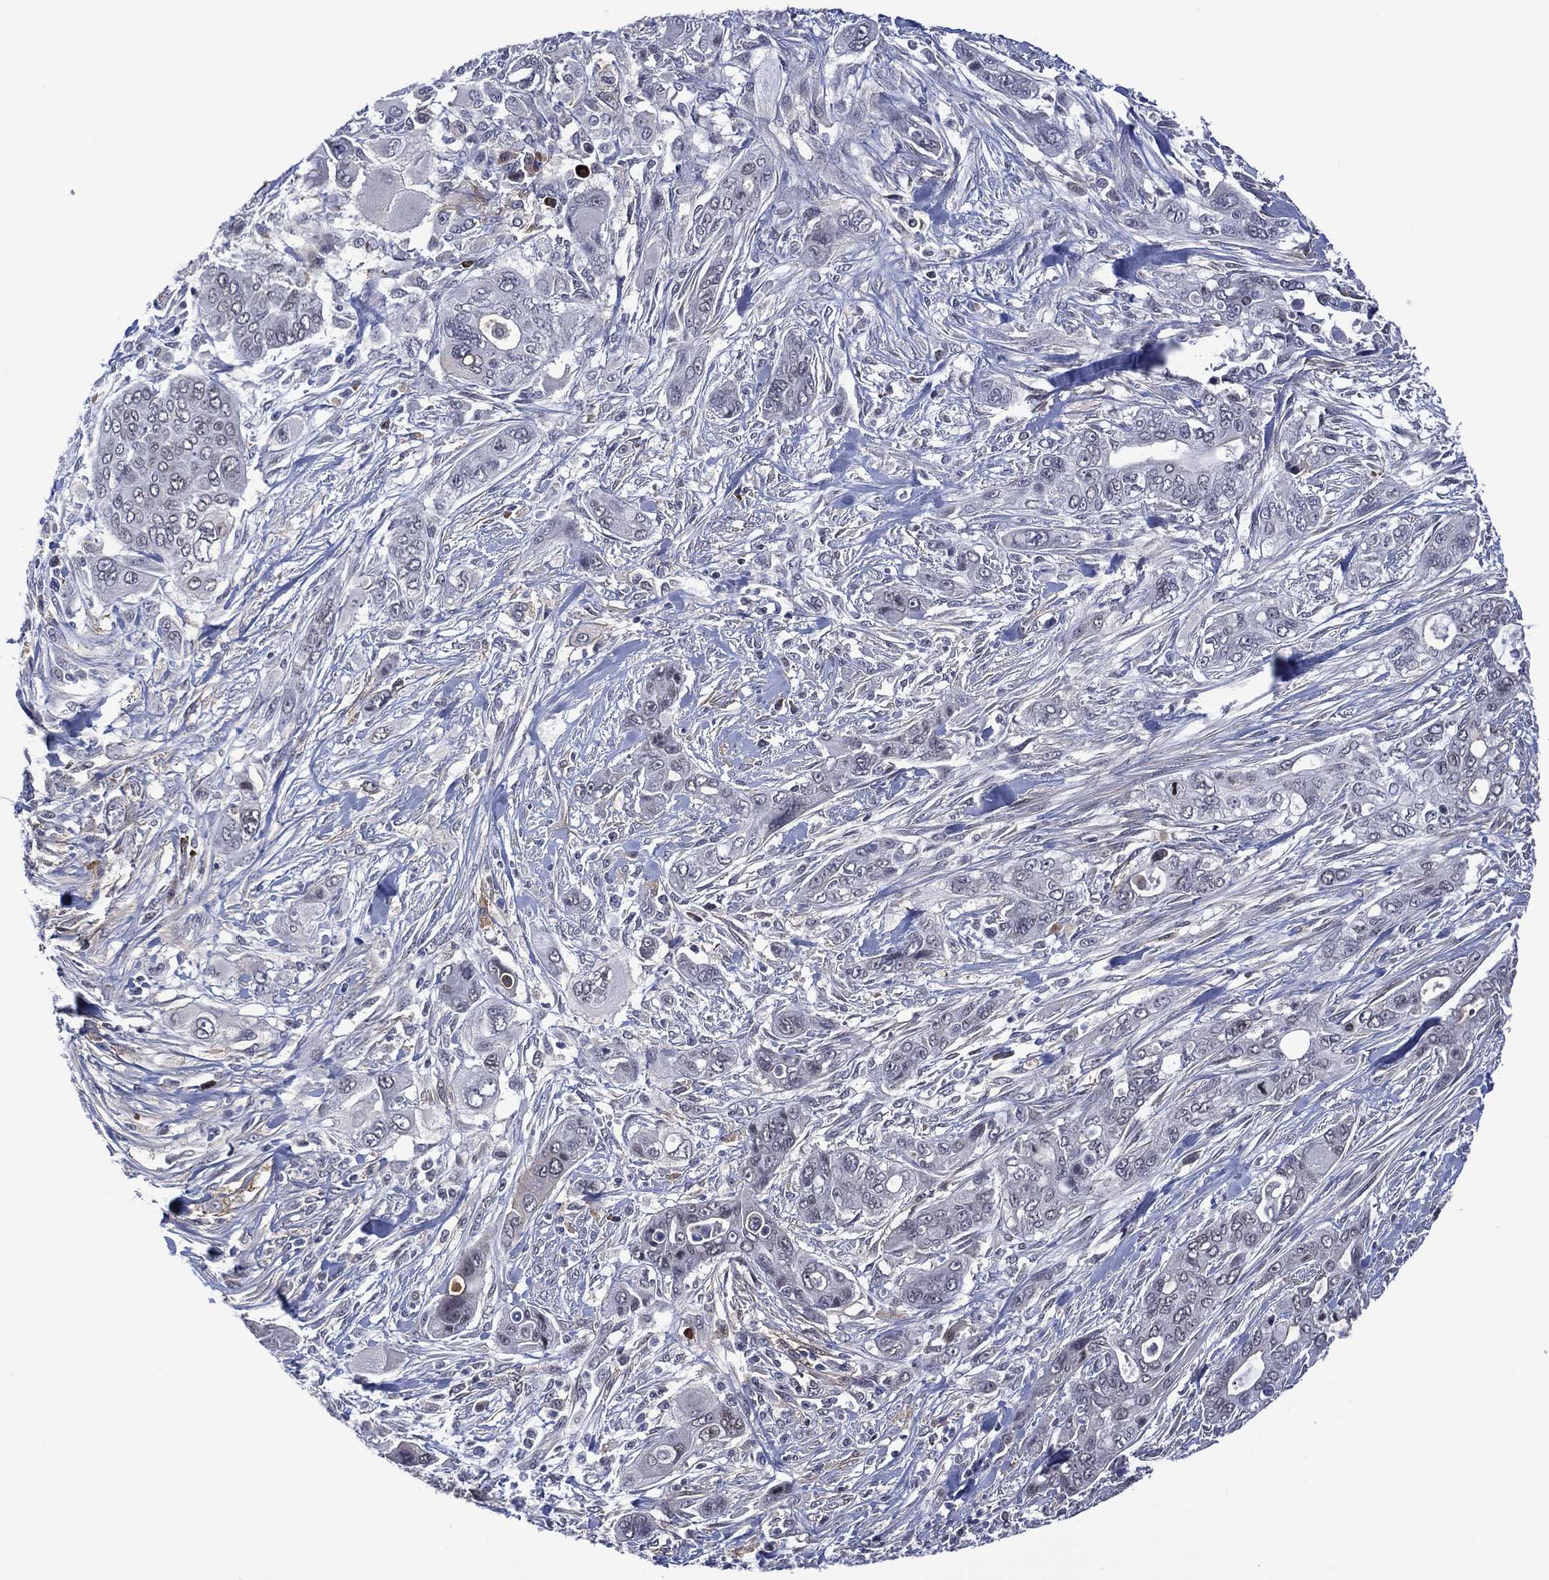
{"staining": {"intensity": "negative", "quantity": "none", "location": "none"}, "tissue": "pancreatic cancer", "cell_type": "Tumor cells", "image_type": "cancer", "snomed": [{"axis": "morphology", "description": "Adenocarcinoma, NOS"}, {"axis": "topography", "description": "Pancreas"}], "caption": "Protein analysis of adenocarcinoma (pancreatic) shows no significant expression in tumor cells.", "gene": "DPP4", "patient": {"sex": "male", "age": 47}}